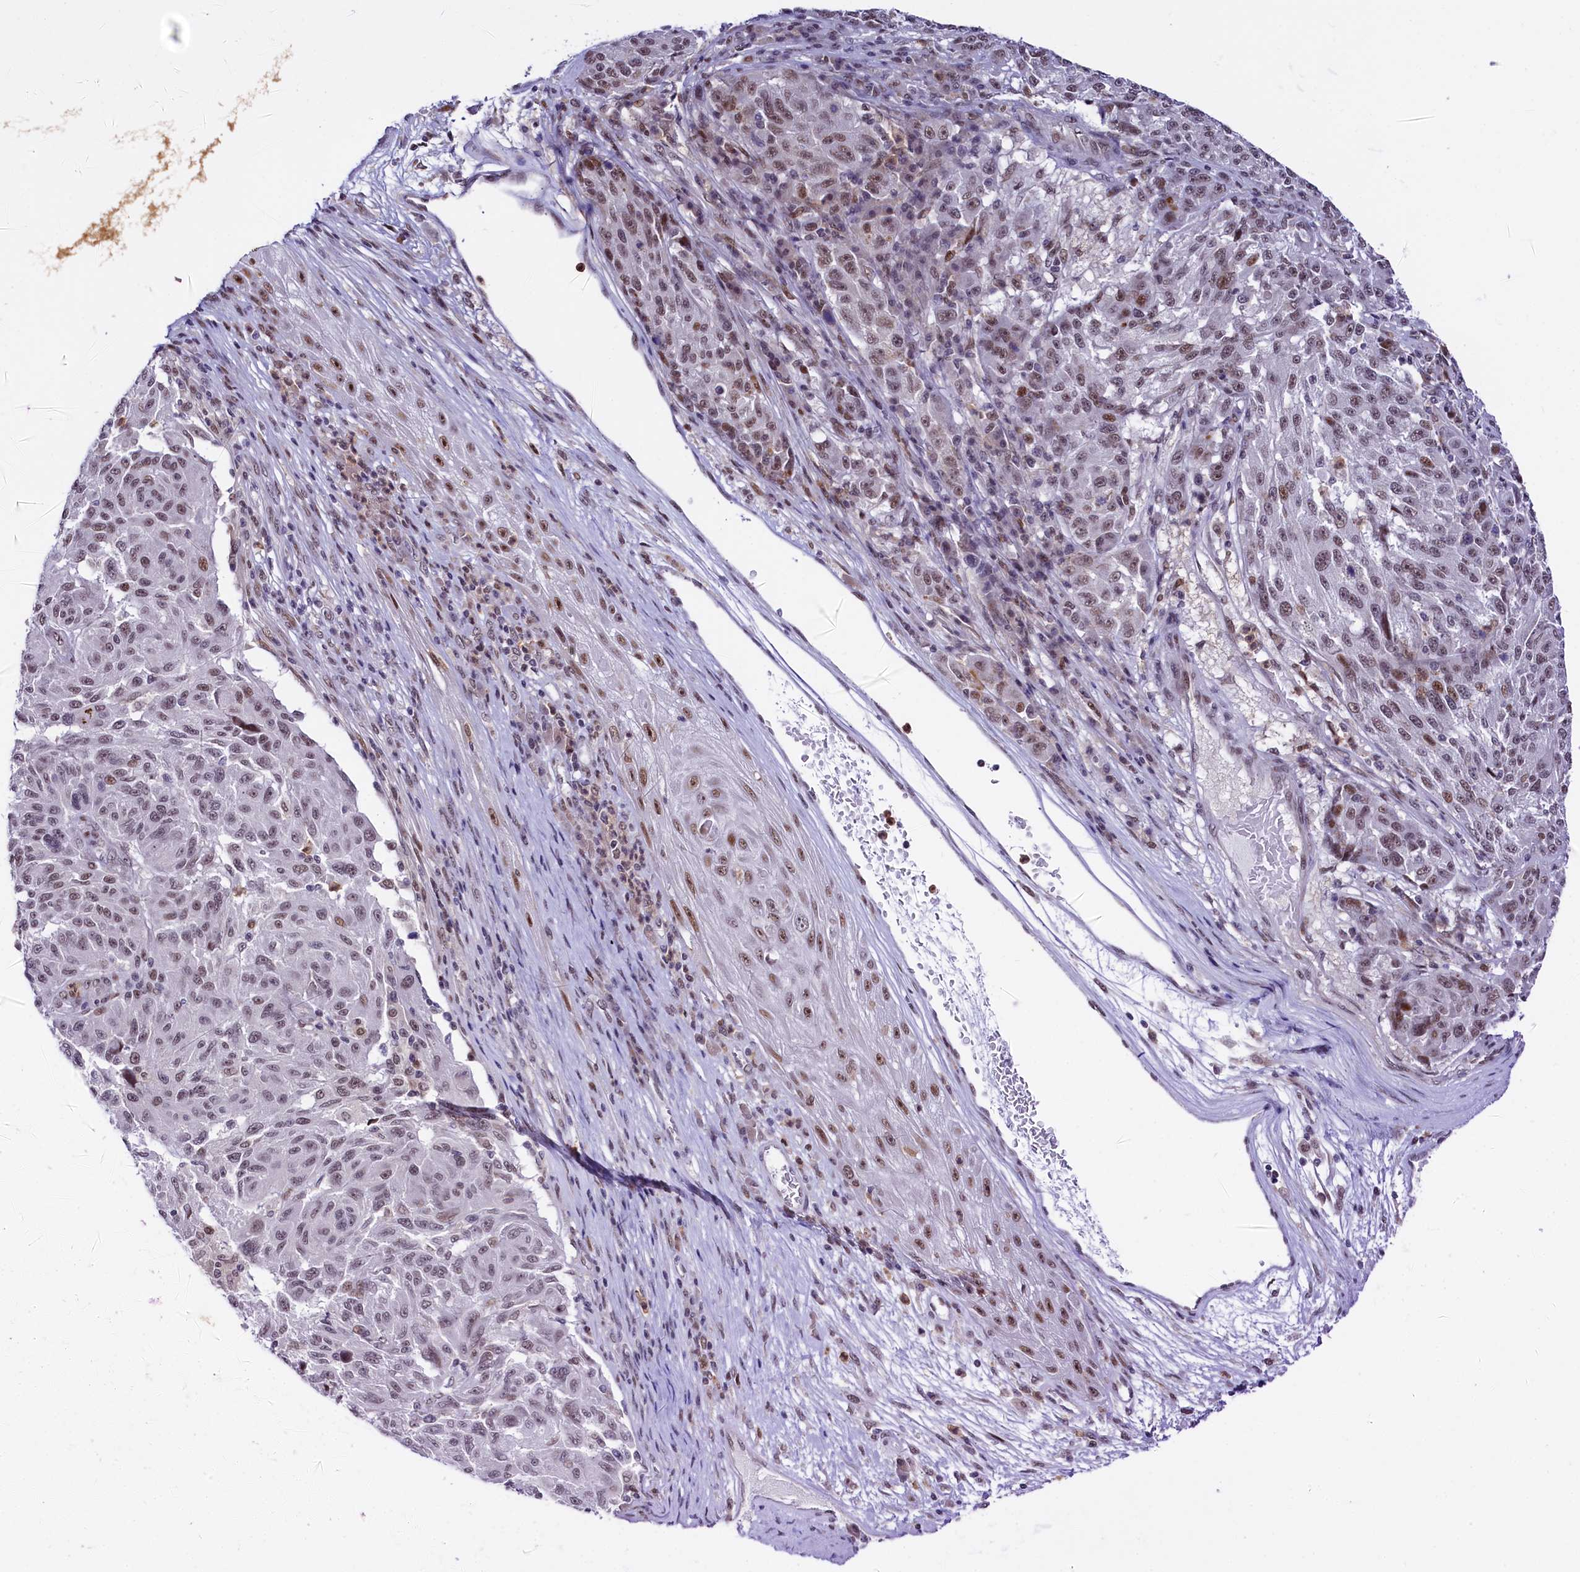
{"staining": {"intensity": "moderate", "quantity": ">75%", "location": "nuclear"}, "tissue": "melanoma", "cell_type": "Tumor cells", "image_type": "cancer", "snomed": [{"axis": "morphology", "description": "Malignant melanoma, NOS"}, {"axis": "topography", "description": "Skin"}], "caption": "This is a photomicrograph of immunohistochemistry (IHC) staining of melanoma, which shows moderate positivity in the nuclear of tumor cells.", "gene": "SCAF11", "patient": {"sex": "male", "age": 53}}